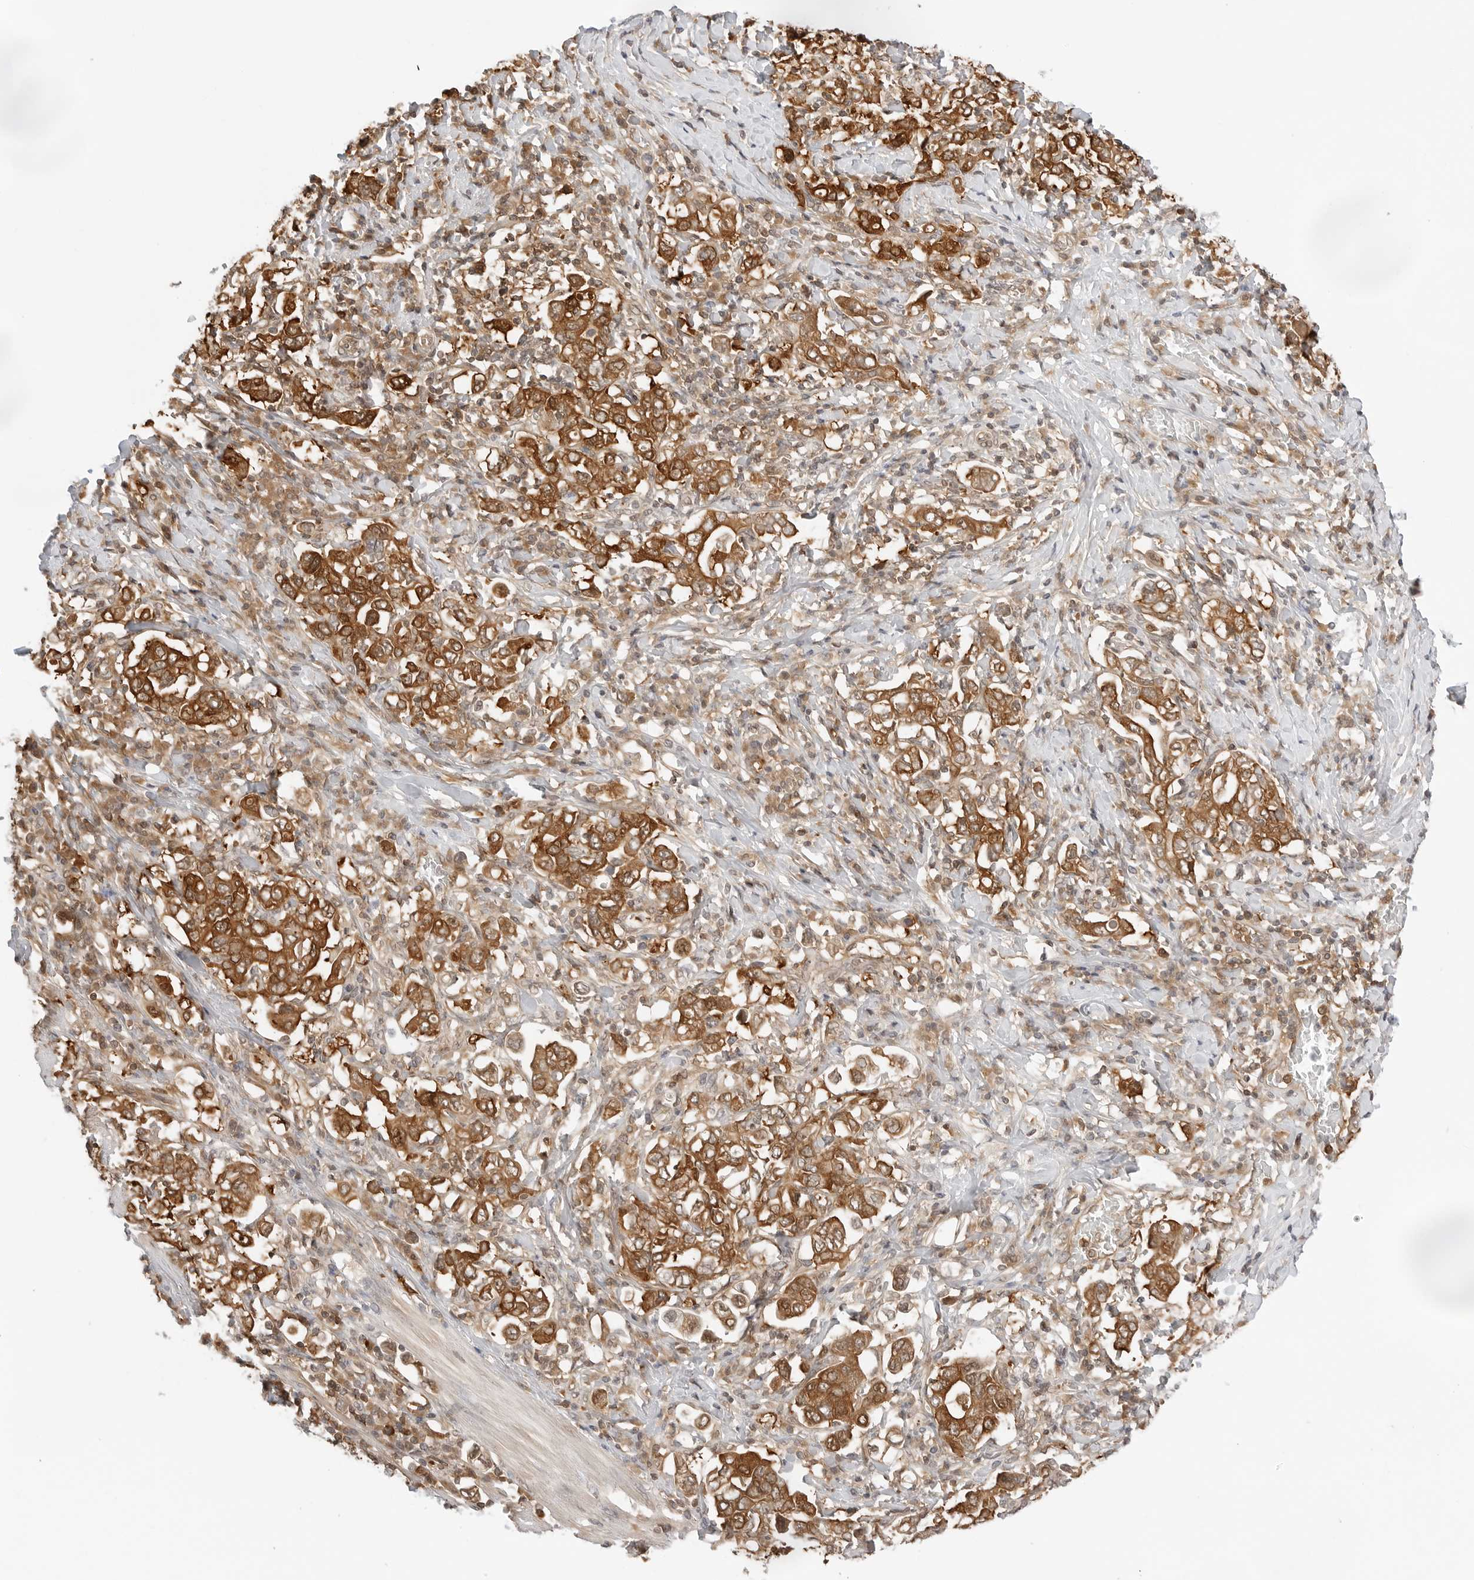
{"staining": {"intensity": "strong", "quantity": ">75%", "location": "cytoplasmic/membranous"}, "tissue": "stomach cancer", "cell_type": "Tumor cells", "image_type": "cancer", "snomed": [{"axis": "morphology", "description": "Adenocarcinoma, NOS"}, {"axis": "topography", "description": "Stomach, upper"}], "caption": "A photomicrograph of stomach cancer (adenocarcinoma) stained for a protein shows strong cytoplasmic/membranous brown staining in tumor cells.", "gene": "NUDC", "patient": {"sex": "male", "age": 62}}